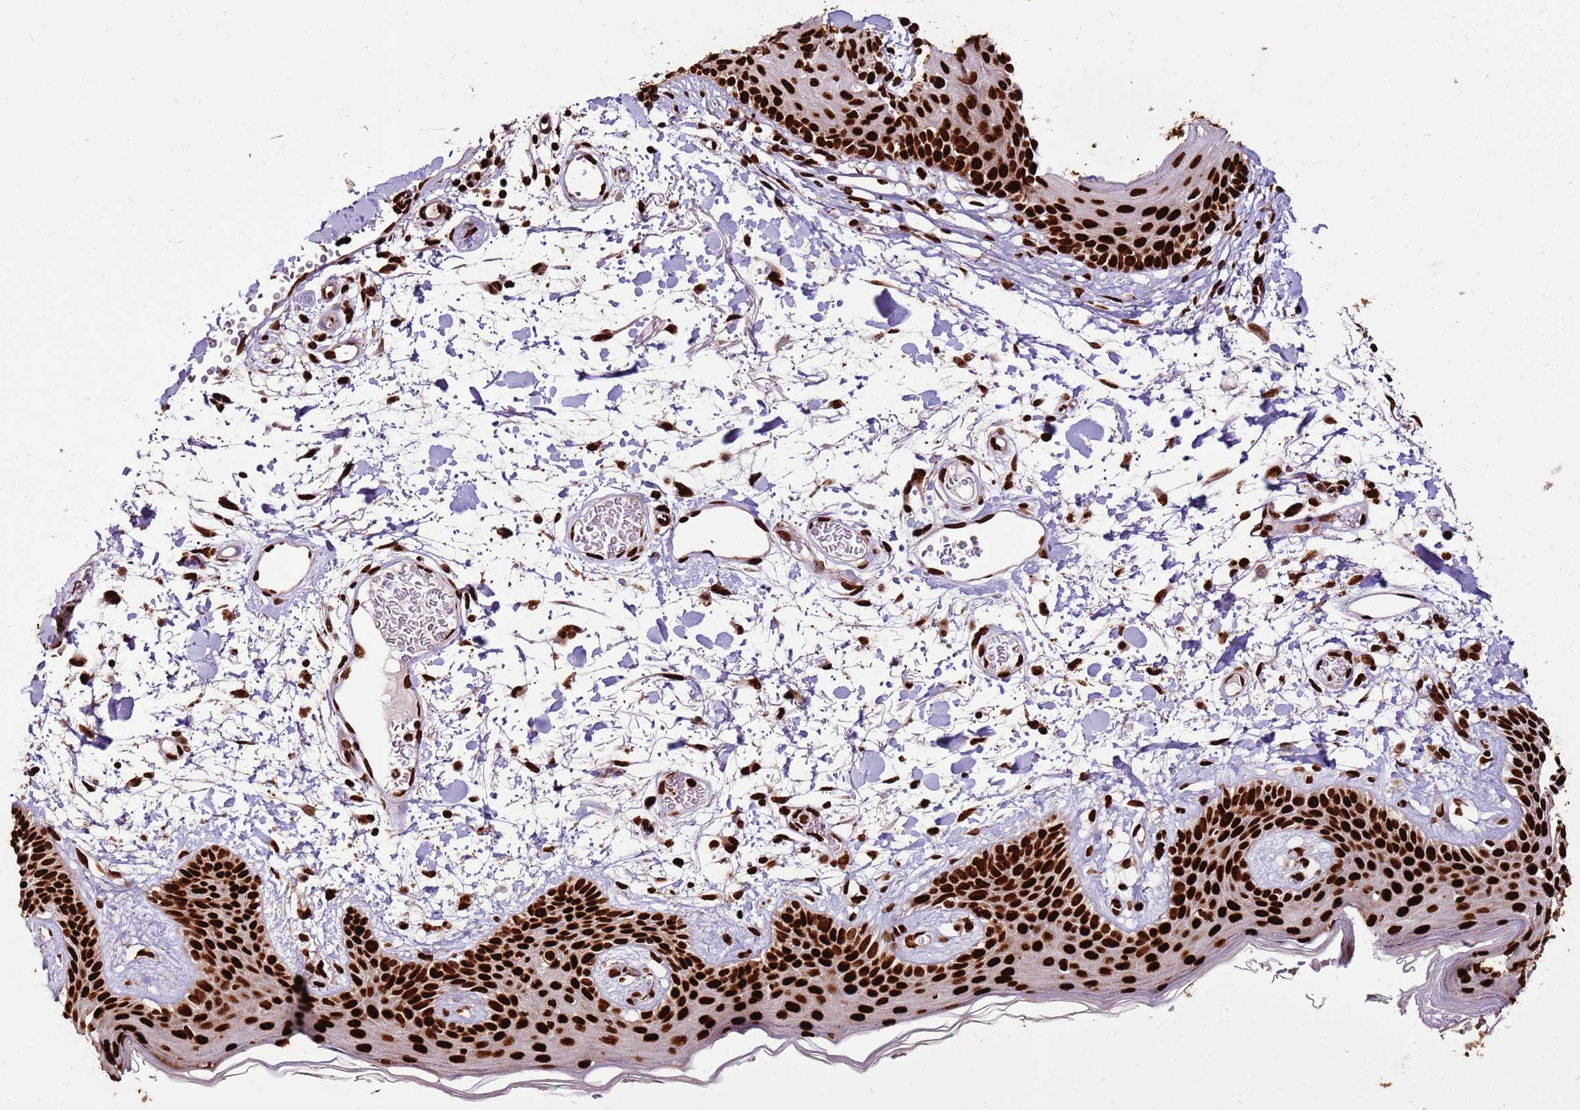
{"staining": {"intensity": "strong", "quantity": ">75%", "location": "nuclear"}, "tissue": "skin", "cell_type": "Fibroblasts", "image_type": "normal", "snomed": [{"axis": "morphology", "description": "Normal tissue, NOS"}, {"axis": "topography", "description": "Skin"}], "caption": "Brown immunohistochemical staining in benign skin exhibits strong nuclear expression in approximately >75% of fibroblasts. Using DAB (brown) and hematoxylin (blue) stains, captured at high magnification using brightfield microscopy.", "gene": "HNRNPAB", "patient": {"sex": "male", "age": 79}}